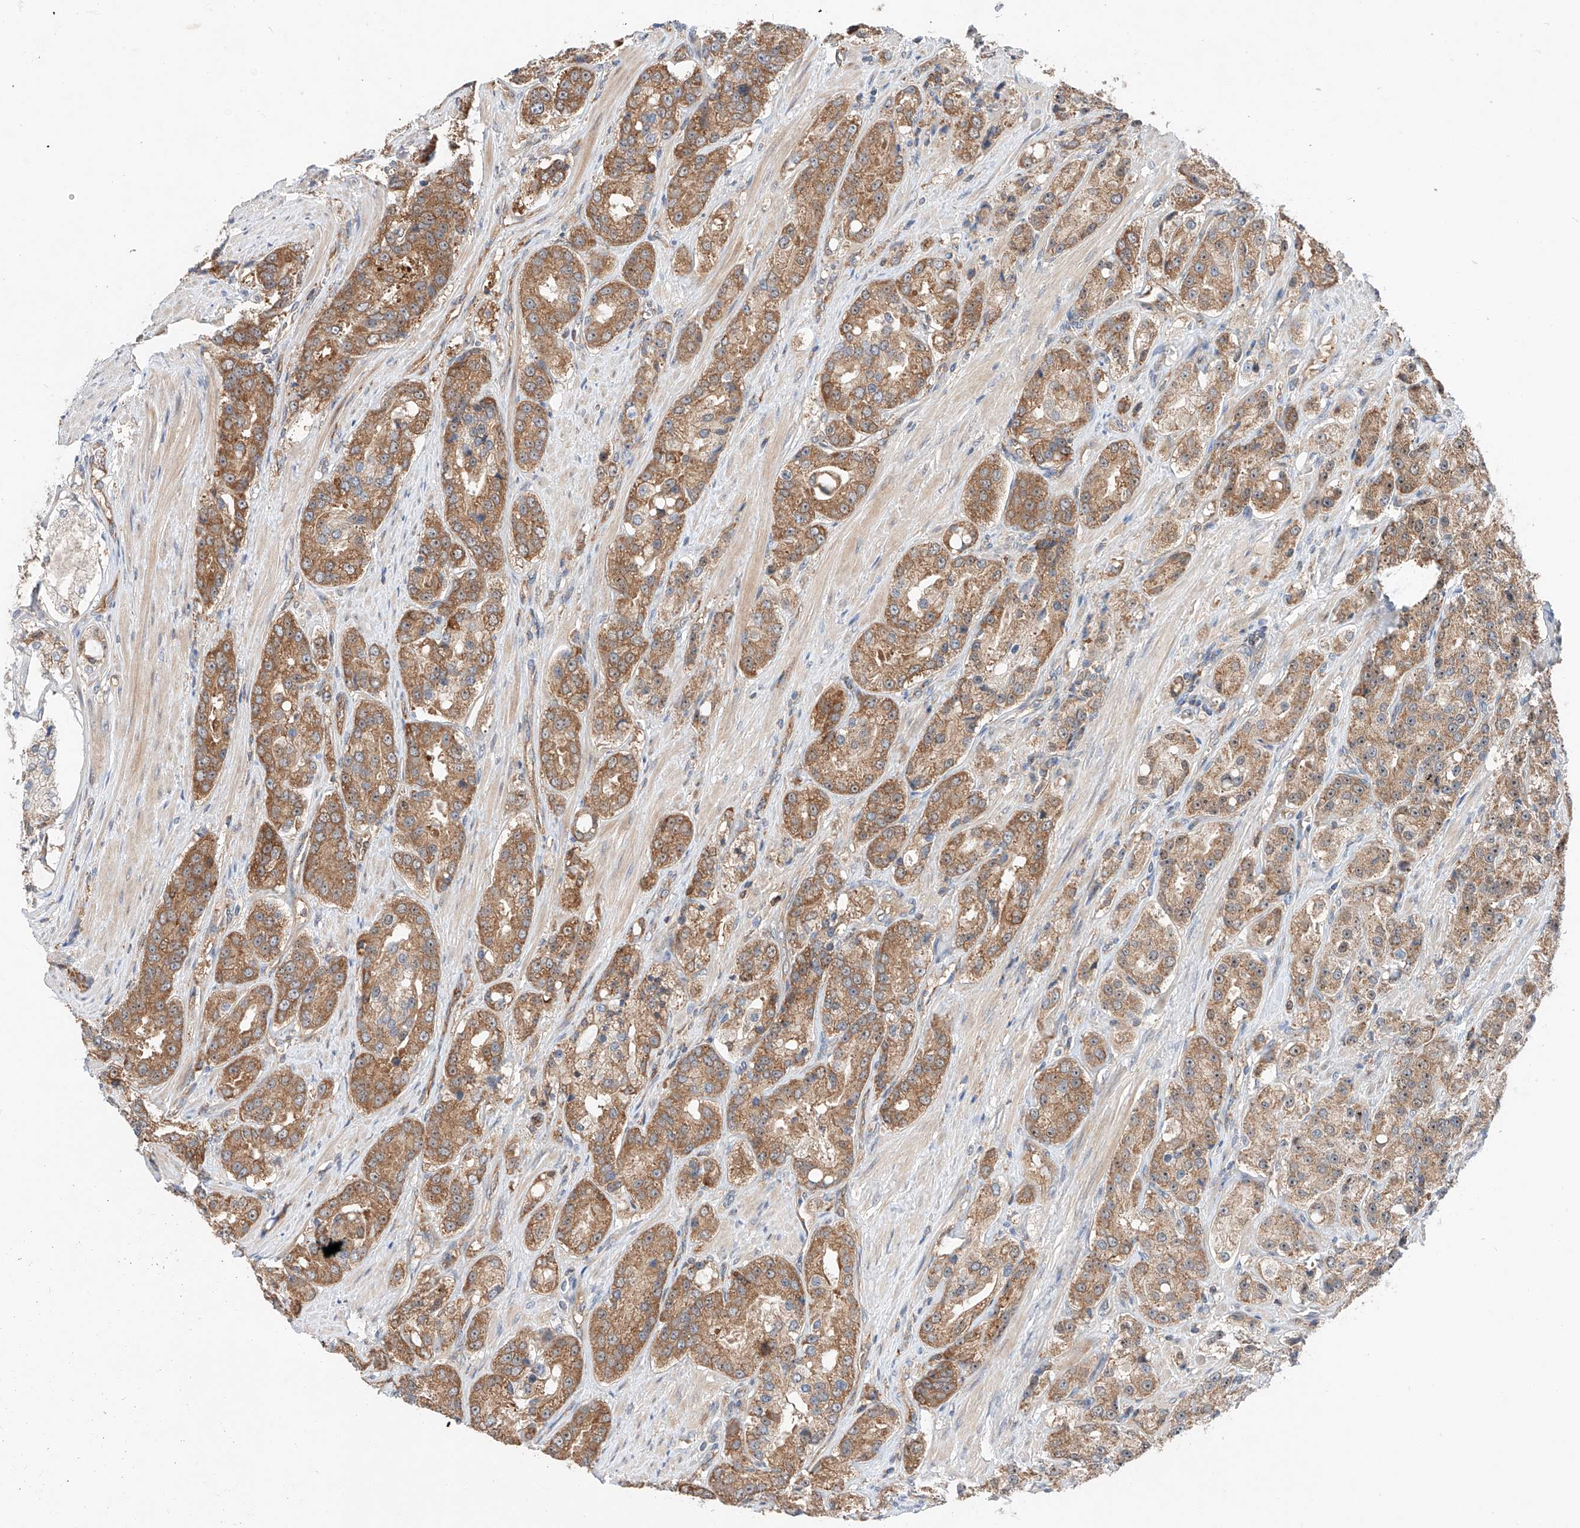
{"staining": {"intensity": "moderate", "quantity": ">75%", "location": "cytoplasmic/membranous"}, "tissue": "prostate cancer", "cell_type": "Tumor cells", "image_type": "cancer", "snomed": [{"axis": "morphology", "description": "Adenocarcinoma, High grade"}, {"axis": "topography", "description": "Prostate"}], "caption": "Immunohistochemical staining of human adenocarcinoma (high-grade) (prostate) exhibits medium levels of moderate cytoplasmic/membranous positivity in about >75% of tumor cells. Immunohistochemistry (ihc) stains the protein in brown and the nuclei are stained blue.", "gene": "RUSC1", "patient": {"sex": "male", "age": 60}}